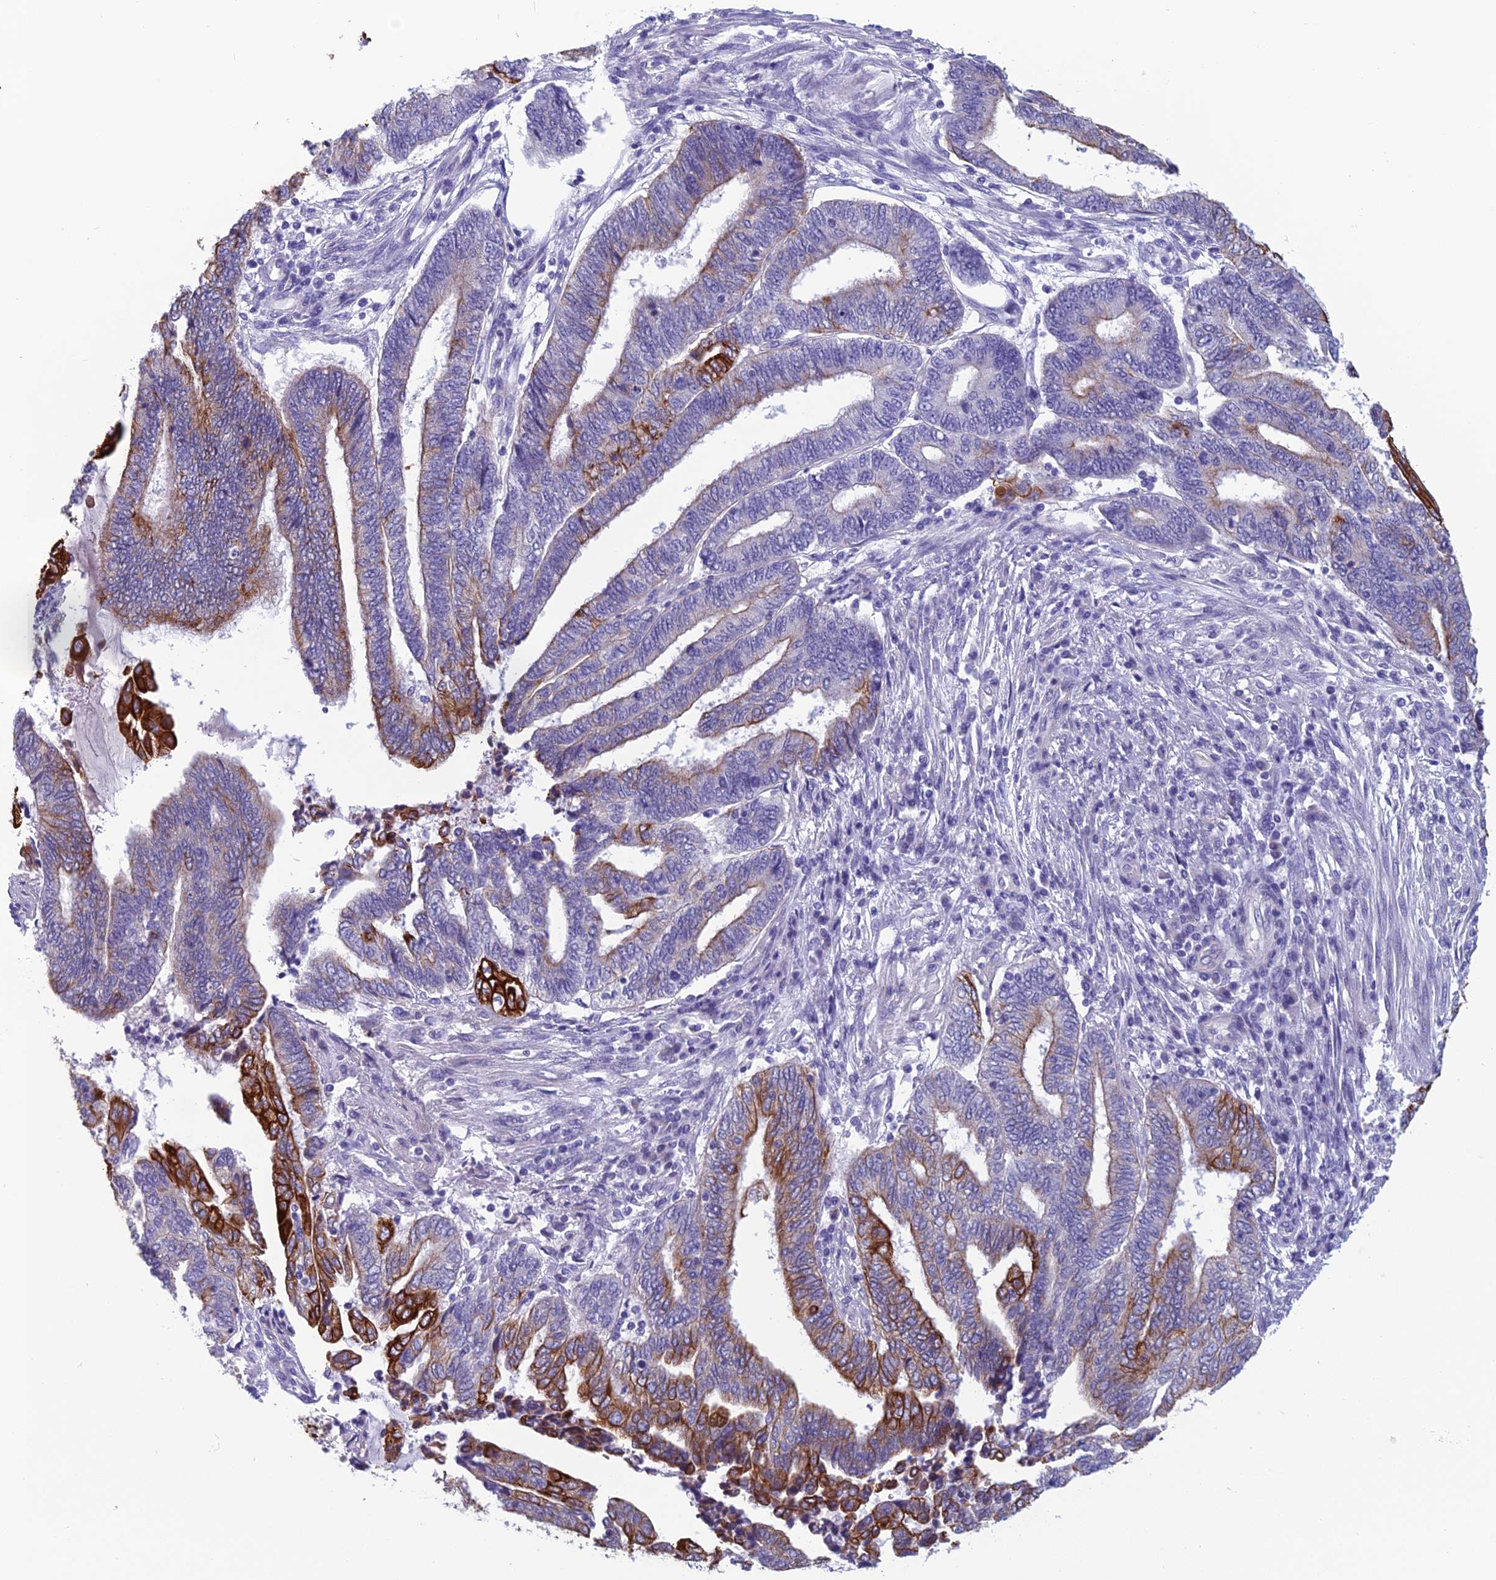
{"staining": {"intensity": "strong", "quantity": "<25%", "location": "cytoplasmic/membranous"}, "tissue": "endometrial cancer", "cell_type": "Tumor cells", "image_type": "cancer", "snomed": [{"axis": "morphology", "description": "Adenocarcinoma, NOS"}, {"axis": "topography", "description": "Uterus"}, {"axis": "topography", "description": "Endometrium"}], "caption": "Immunohistochemical staining of human endometrial cancer shows medium levels of strong cytoplasmic/membranous protein expression in about <25% of tumor cells.", "gene": "RBM41", "patient": {"sex": "female", "age": 70}}